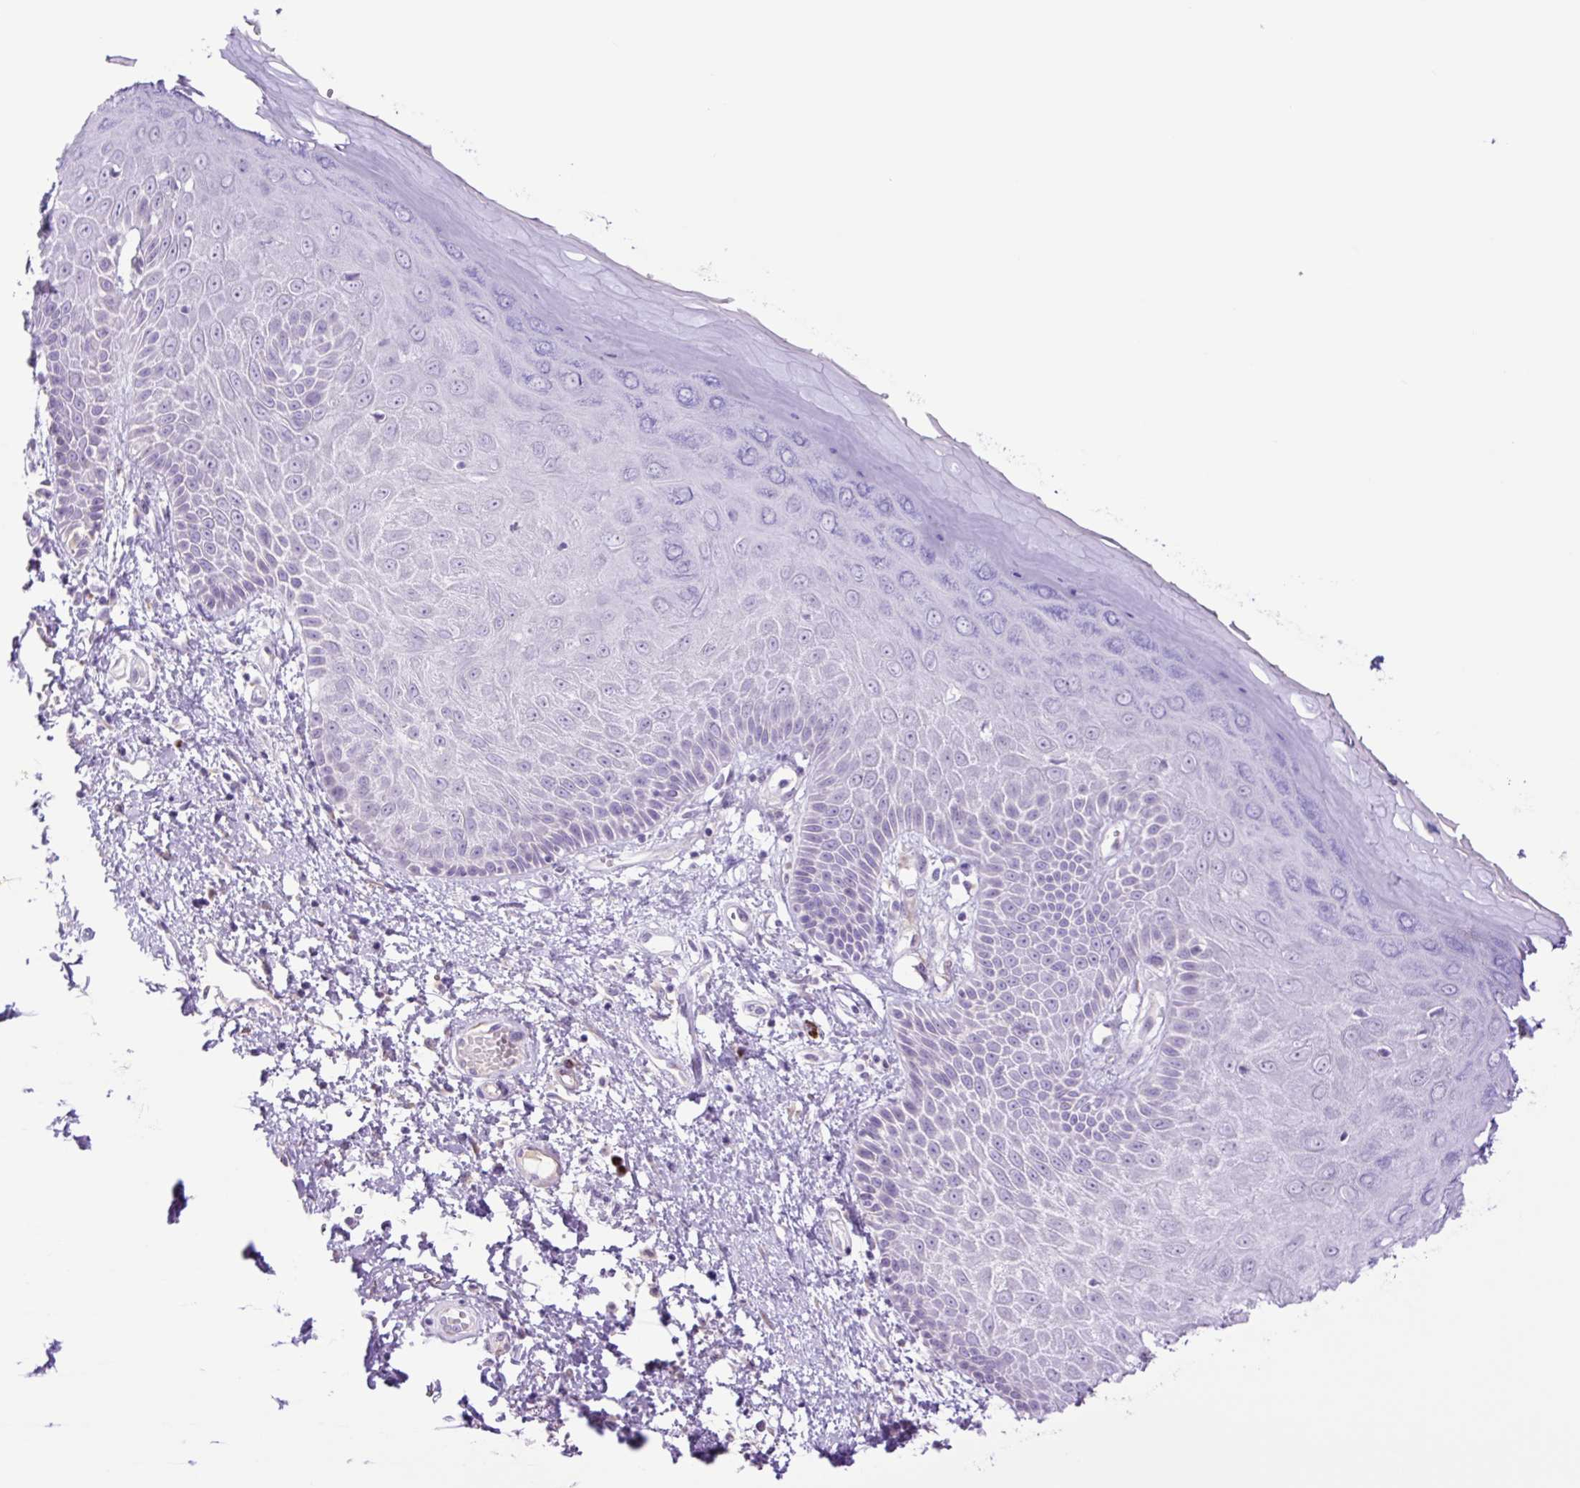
{"staining": {"intensity": "negative", "quantity": "none", "location": "none"}, "tissue": "skin", "cell_type": "Epidermal cells", "image_type": "normal", "snomed": [{"axis": "morphology", "description": "Normal tissue, NOS"}, {"axis": "topography", "description": "Anal"}, {"axis": "topography", "description": "Peripheral nerve tissue"}], "caption": "This is a image of IHC staining of unremarkable skin, which shows no staining in epidermal cells. The staining was performed using DAB (3,3'-diaminobenzidine) to visualize the protein expression in brown, while the nuclei were stained in blue with hematoxylin (Magnification: 20x).", "gene": "MFSD3", "patient": {"sex": "male", "age": 78}}